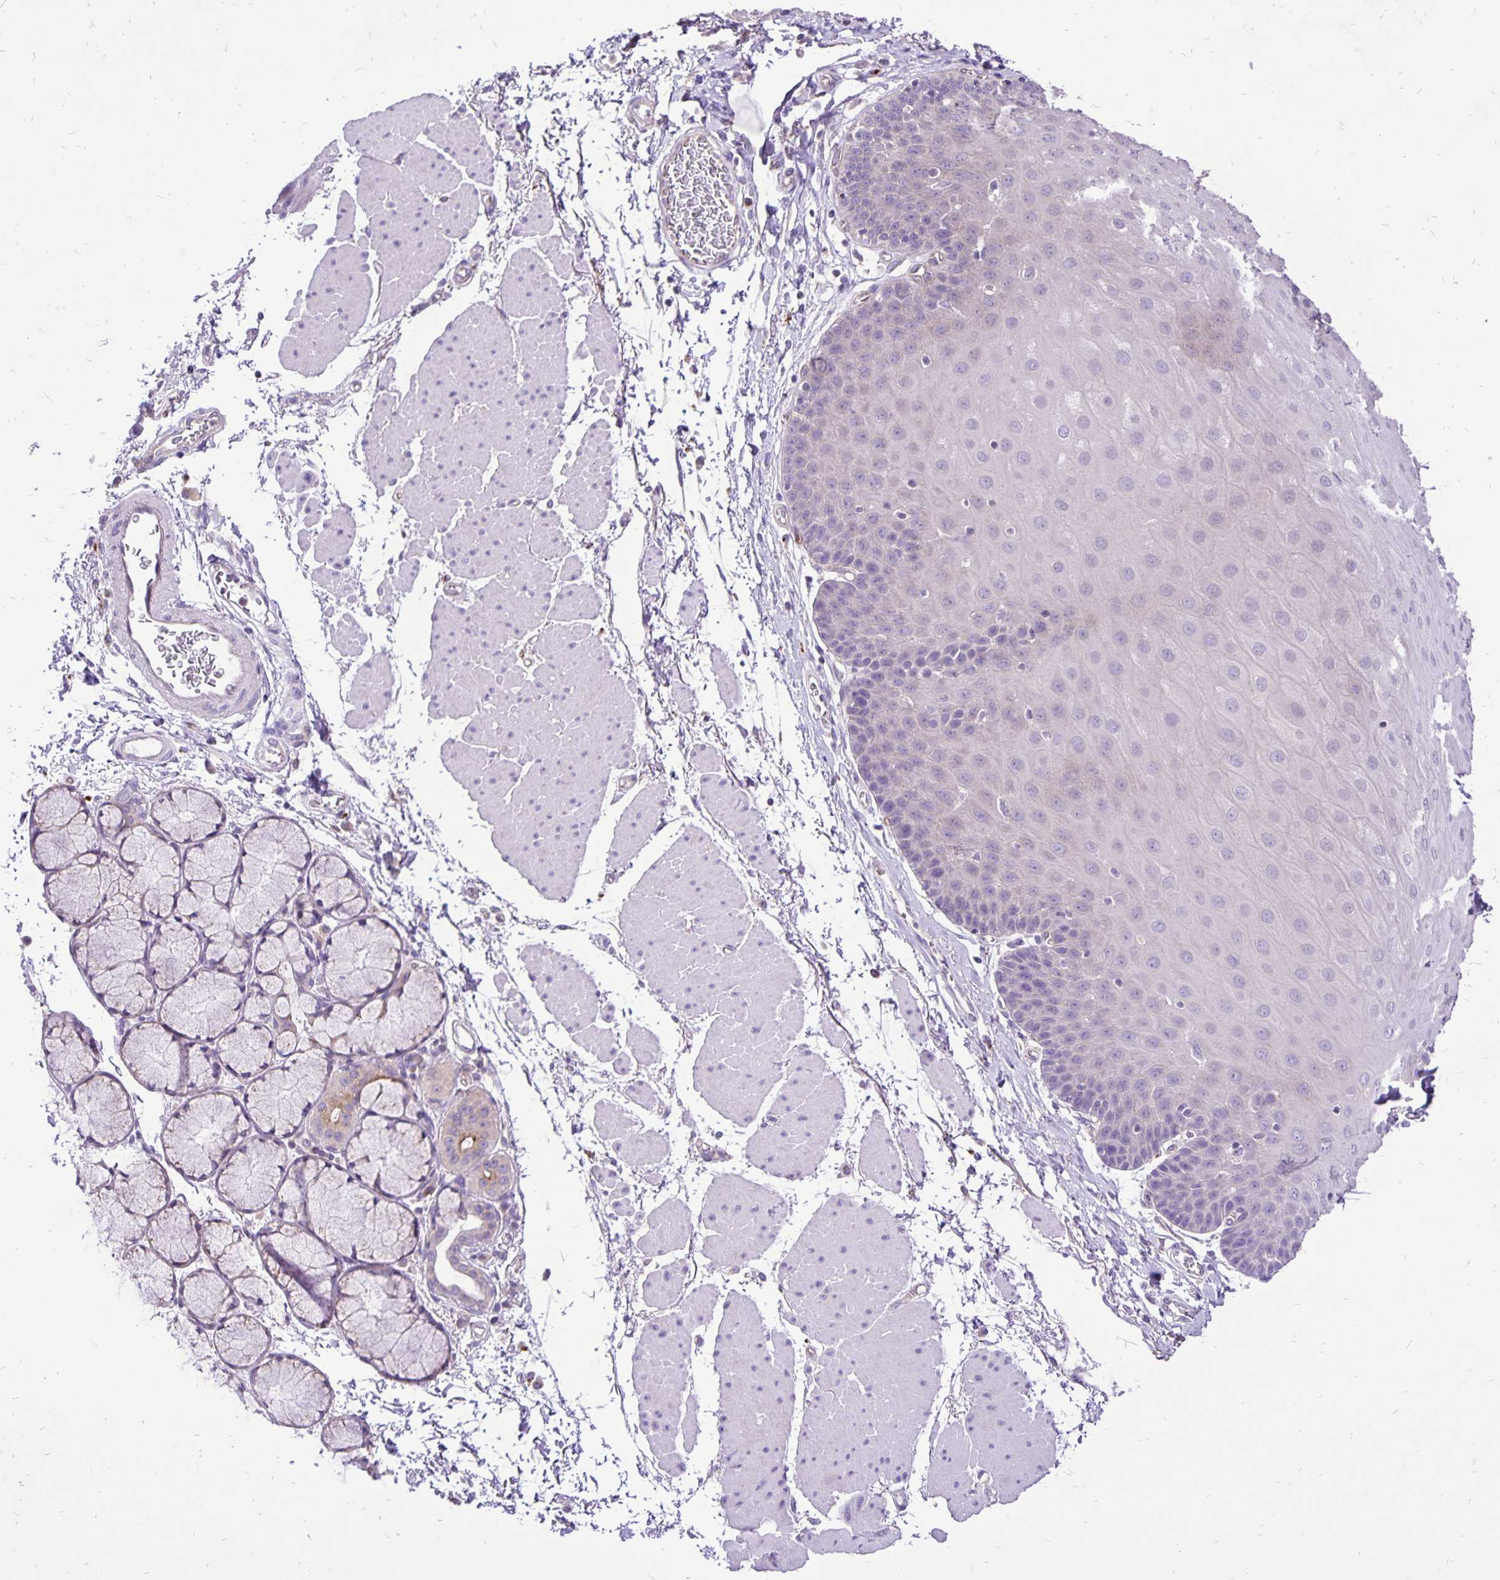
{"staining": {"intensity": "negative", "quantity": "none", "location": "none"}, "tissue": "esophagus", "cell_type": "Squamous epithelial cells", "image_type": "normal", "snomed": [{"axis": "morphology", "description": "Normal tissue, NOS"}, {"axis": "topography", "description": "Esophagus"}], "caption": "This is an IHC histopathology image of normal human esophagus. There is no staining in squamous epithelial cells.", "gene": "EIF5A", "patient": {"sex": "female", "age": 81}}